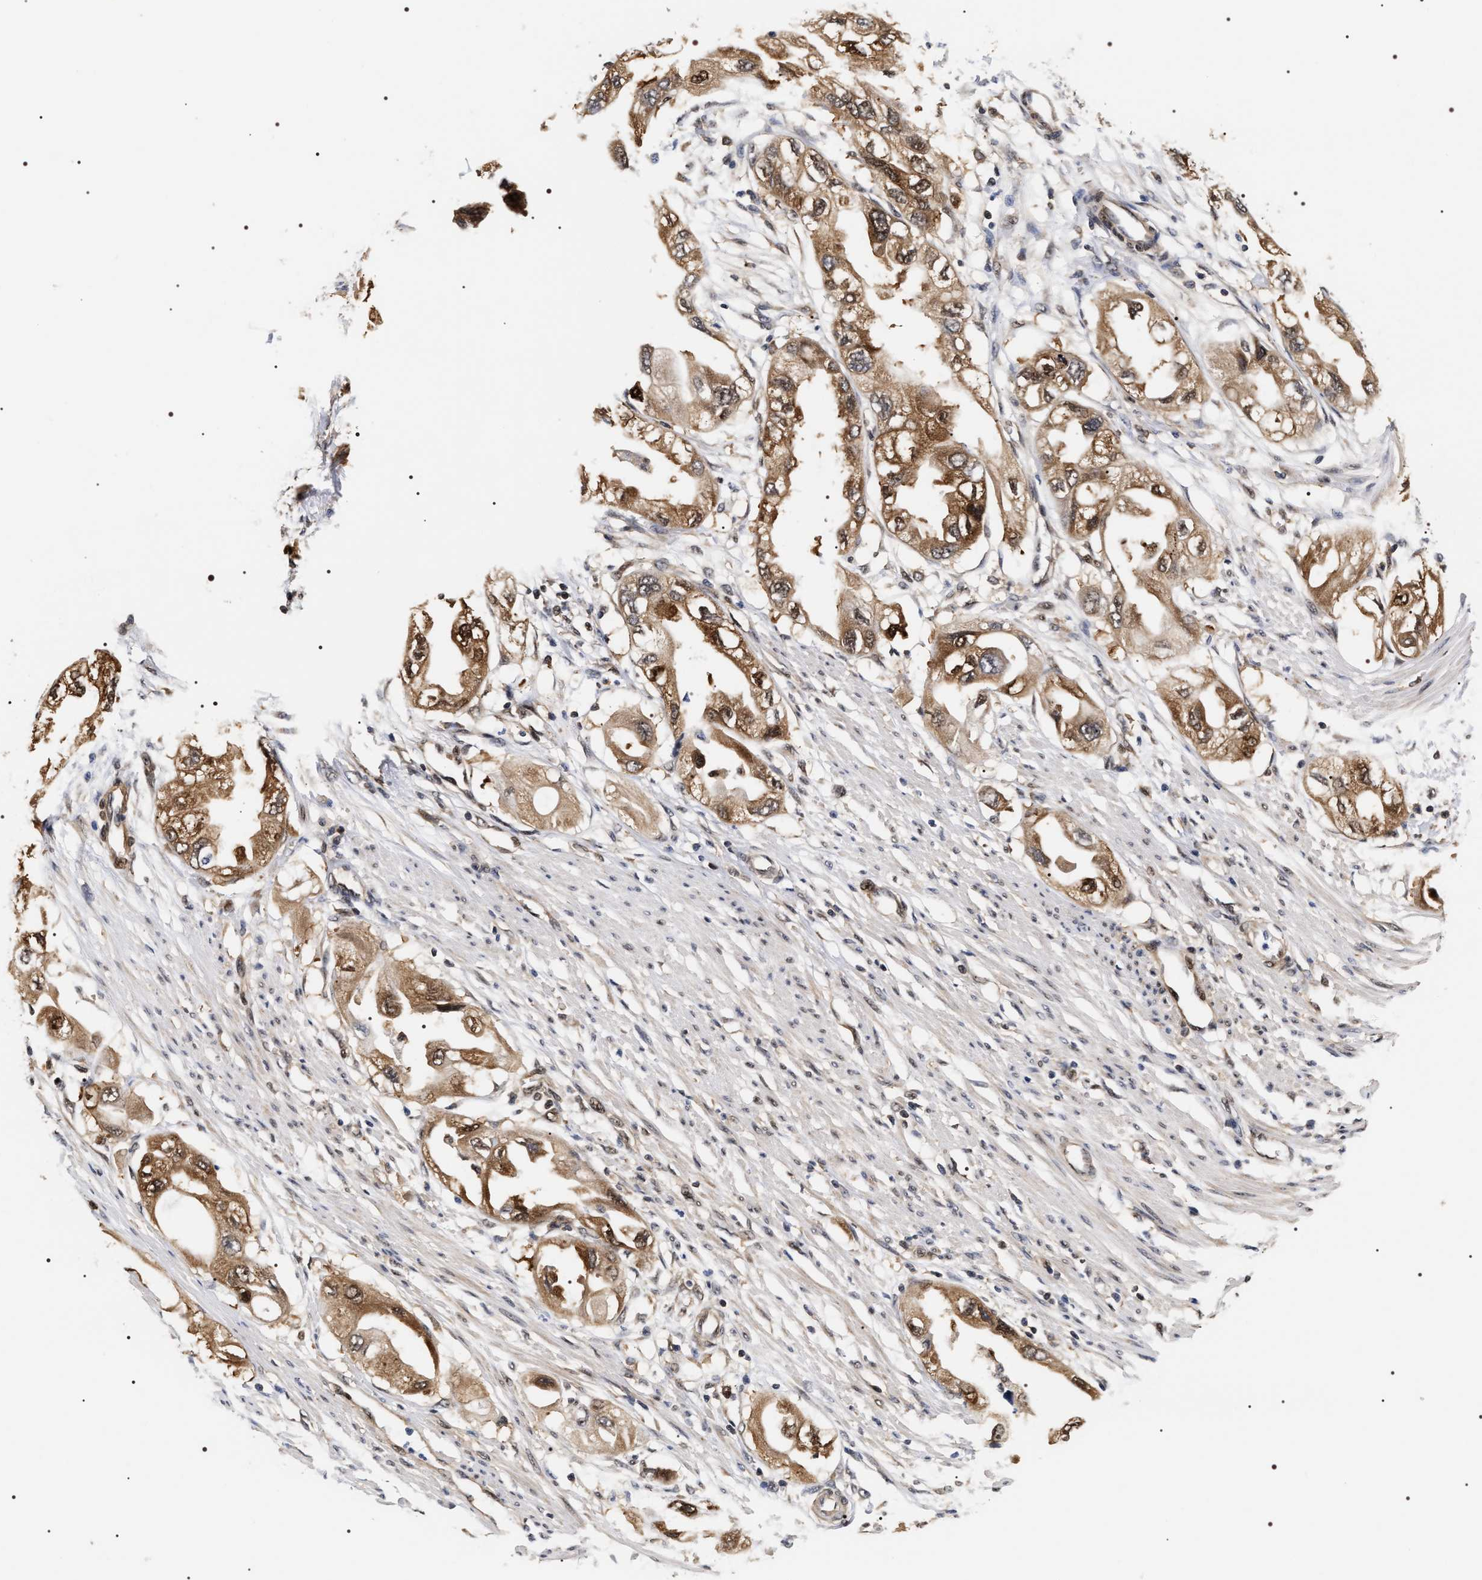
{"staining": {"intensity": "moderate", "quantity": ">75%", "location": "cytoplasmic/membranous,nuclear"}, "tissue": "endometrial cancer", "cell_type": "Tumor cells", "image_type": "cancer", "snomed": [{"axis": "morphology", "description": "Adenocarcinoma, NOS"}, {"axis": "topography", "description": "Endometrium"}], "caption": "A histopathology image of human adenocarcinoma (endometrial) stained for a protein shows moderate cytoplasmic/membranous and nuclear brown staining in tumor cells.", "gene": "BAG6", "patient": {"sex": "female", "age": 67}}